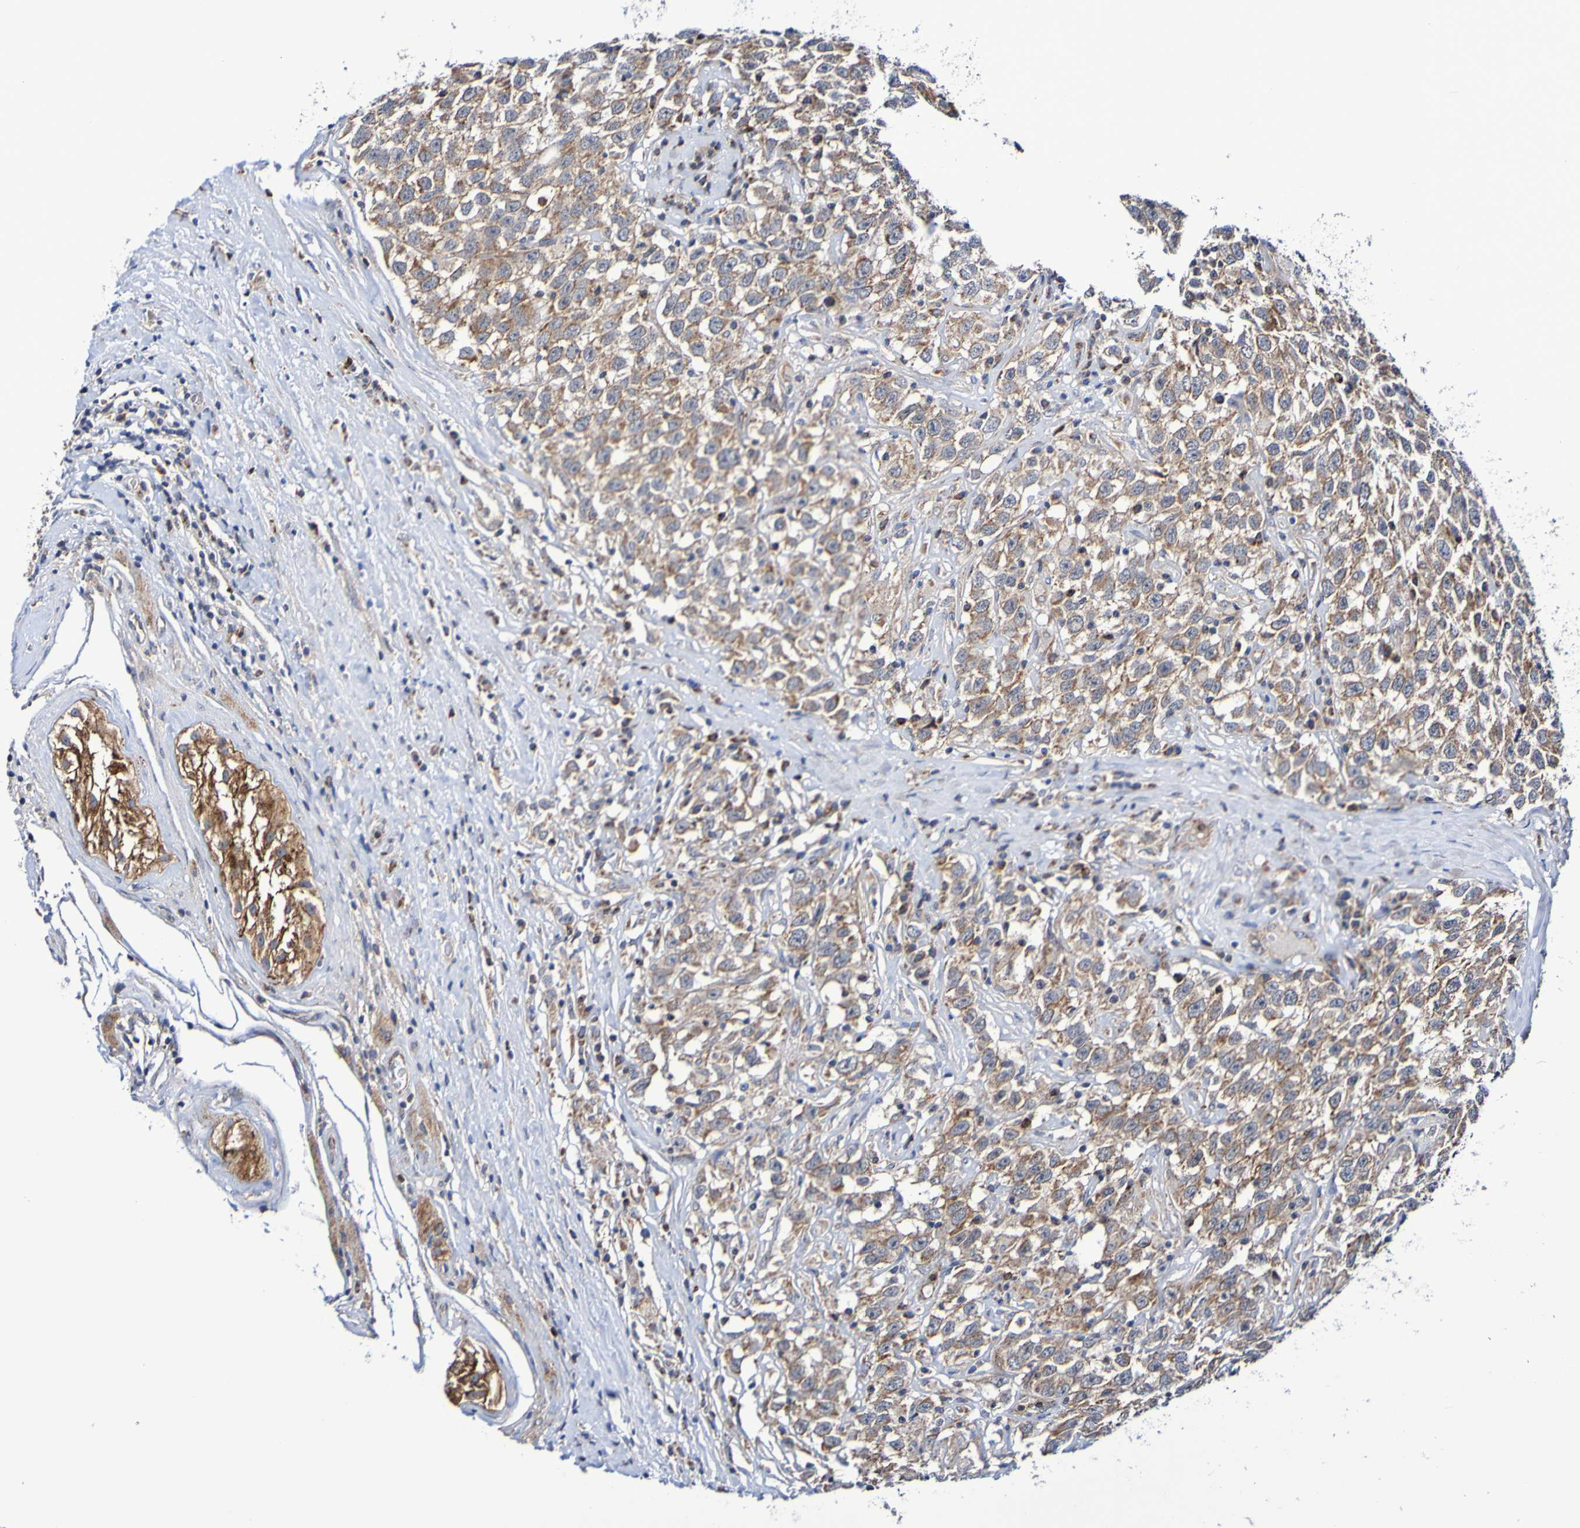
{"staining": {"intensity": "weak", "quantity": ">75%", "location": "cytoplasmic/membranous"}, "tissue": "testis cancer", "cell_type": "Tumor cells", "image_type": "cancer", "snomed": [{"axis": "morphology", "description": "Seminoma, NOS"}, {"axis": "topography", "description": "Testis"}], "caption": "Human testis cancer stained for a protein (brown) shows weak cytoplasmic/membranous positive staining in about >75% of tumor cells.", "gene": "GJB1", "patient": {"sex": "male", "age": 41}}